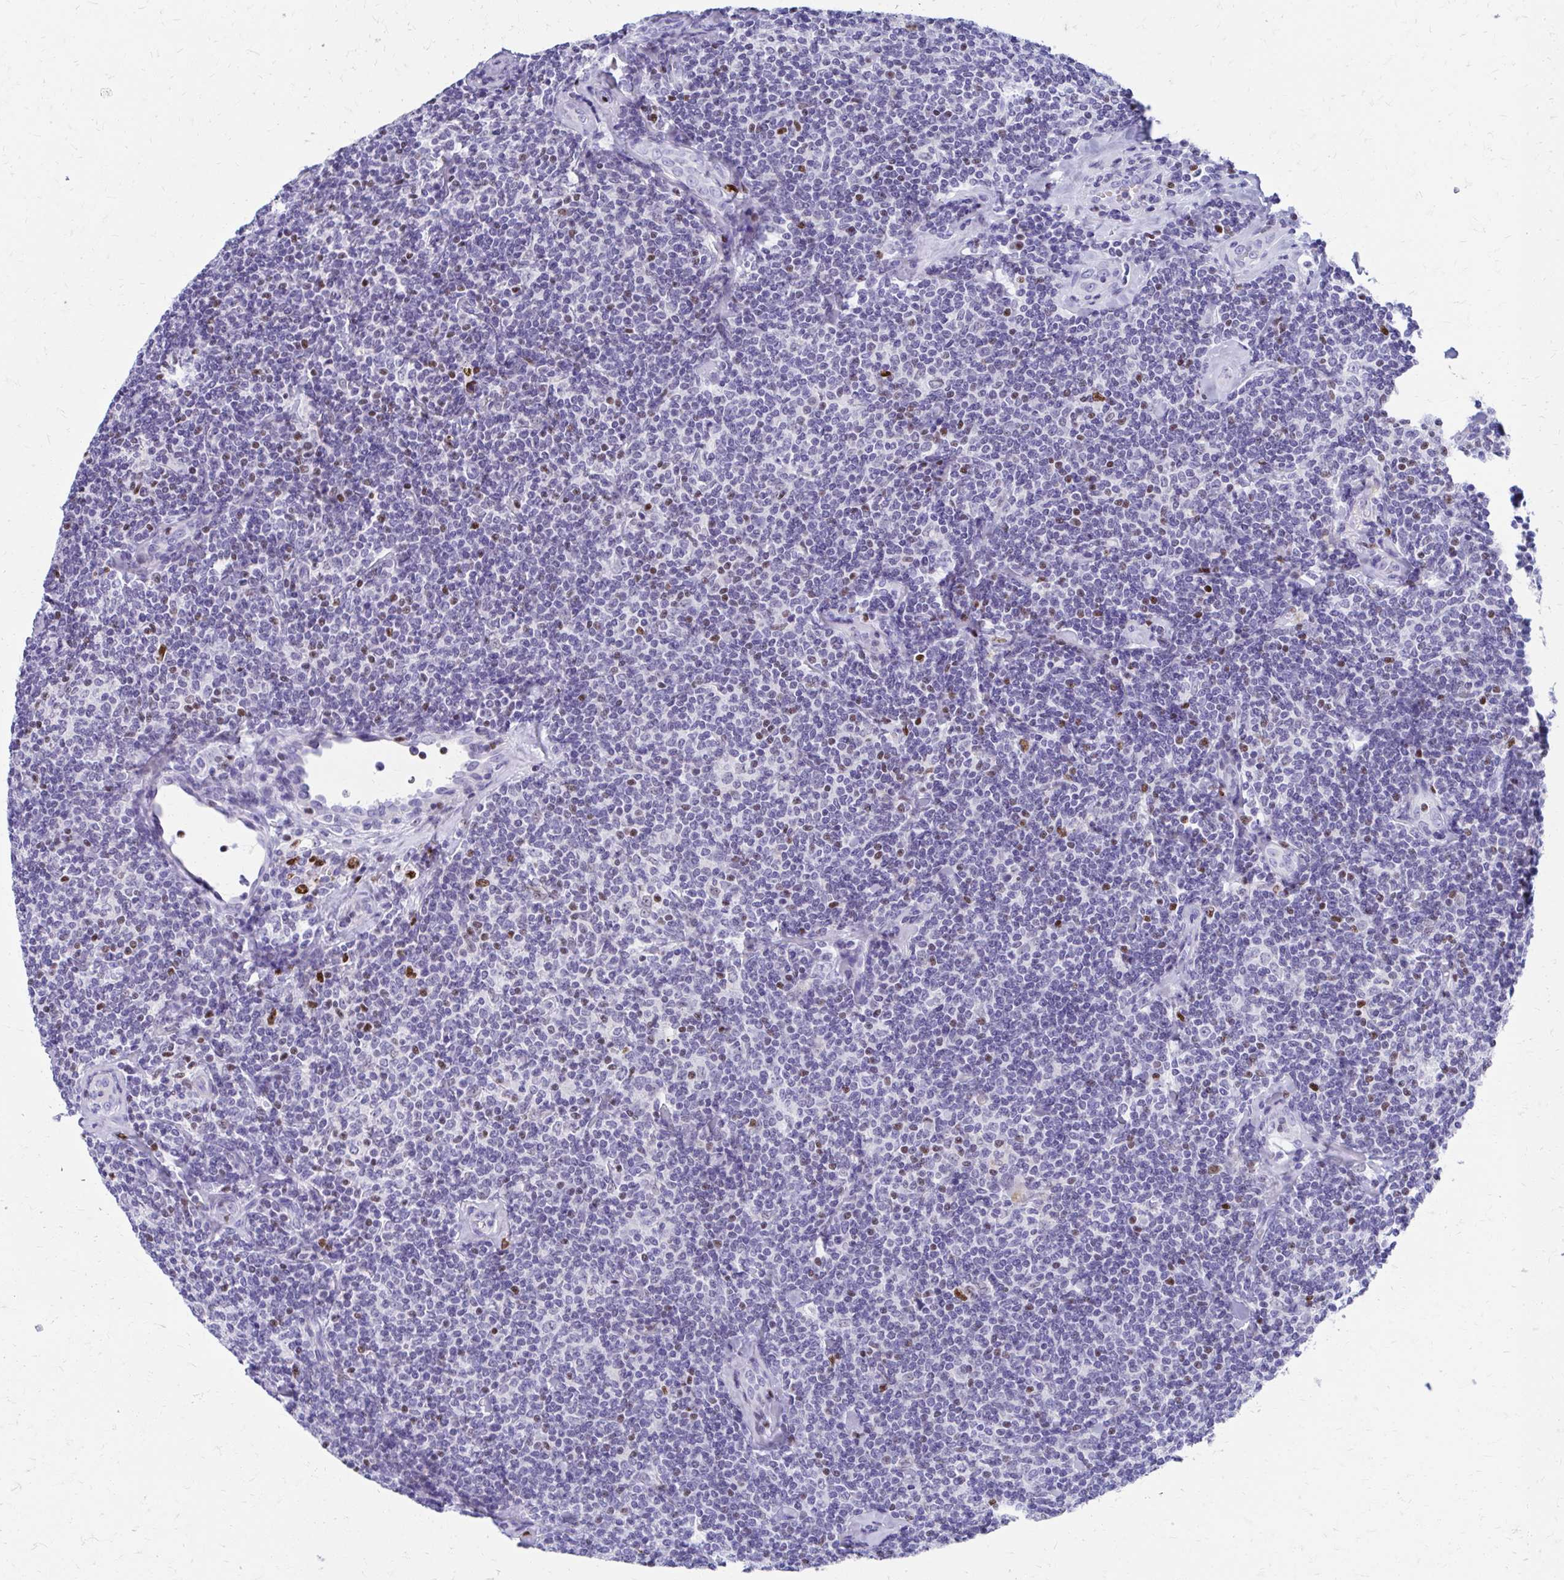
{"staining": {"intensity": "negative", "quantity": "none", "location": "none"}, "tissue": "lymphoma", "cell_type": "Tumor cells", "image_type": "cancer", "snomed": [{"axis": "morphology", "description": "Malignant lymphoma, non-Hodgkin's type, Low grade"}, {"axis": "topography", "description": "Lymph node"}], "caption": "This is an immunohistochemistry photomicrograph of lymphoma. There is no positivity in tumor cells.", "gene": "RUNX3", "patient": {"sex": "female", "age": 56}}